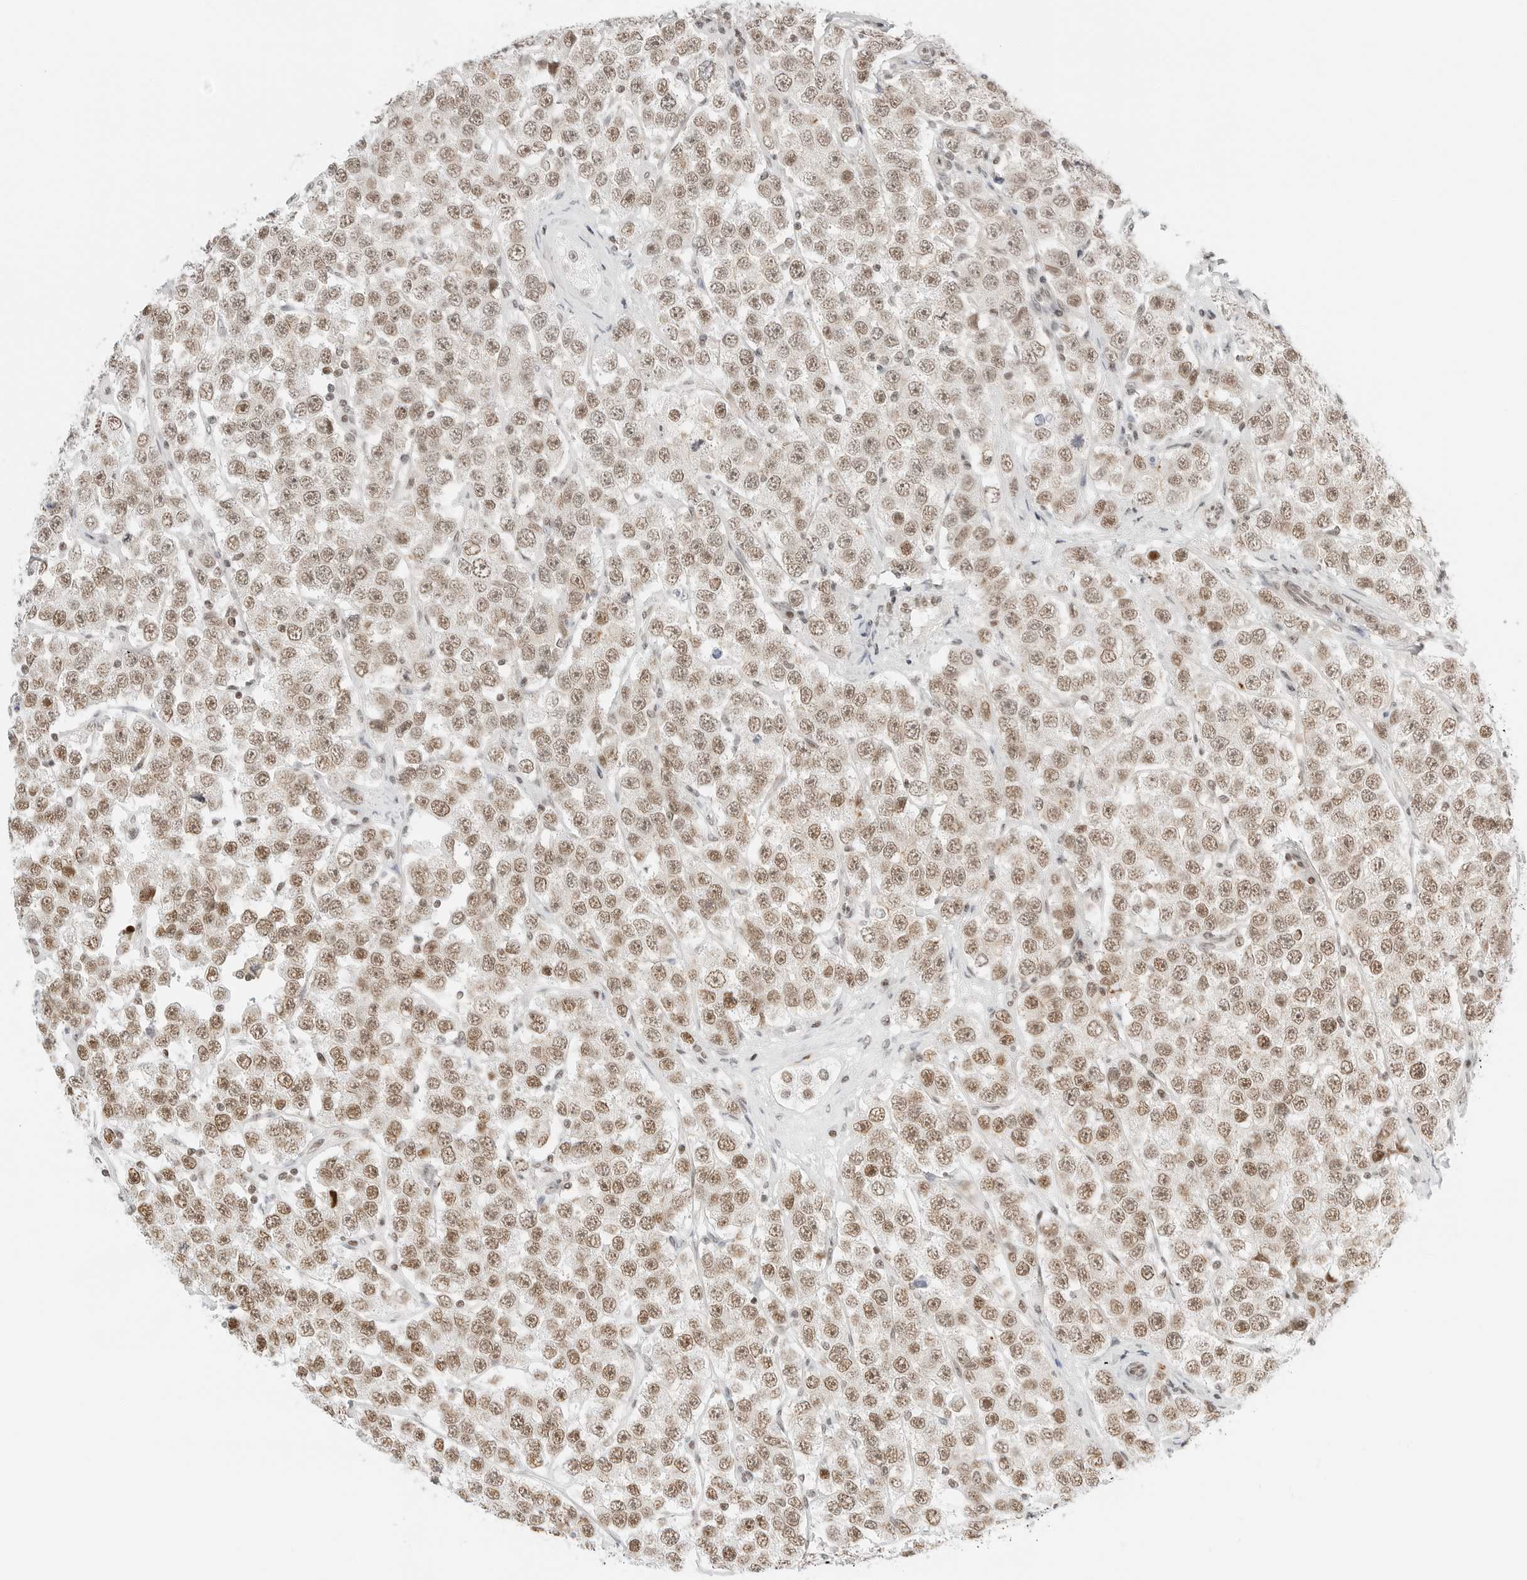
{"staining": {"intensity": "moderate", "quantity": ">75%", "location": "nuclear"}, "tissue": "testis cancer", "cell_type": "Tumor cells", "image_type": "cancer", "snomed": [{"axis": "morphology", "description": "Seminoma, NOS"}, {"axis": "topography", "description": "Testis"}], "caption": "Immunohistochemistry (IHC) histopathology image of neoplastic tissue: seminoma (testis) stained using IHC displays medium levels of moderate protein expression localized specifically in the nuclear of tumor cells, appearing as a nuclear brown color.", "gene": "CRTC2", "patient": {"sex": "male", "age": 28}}